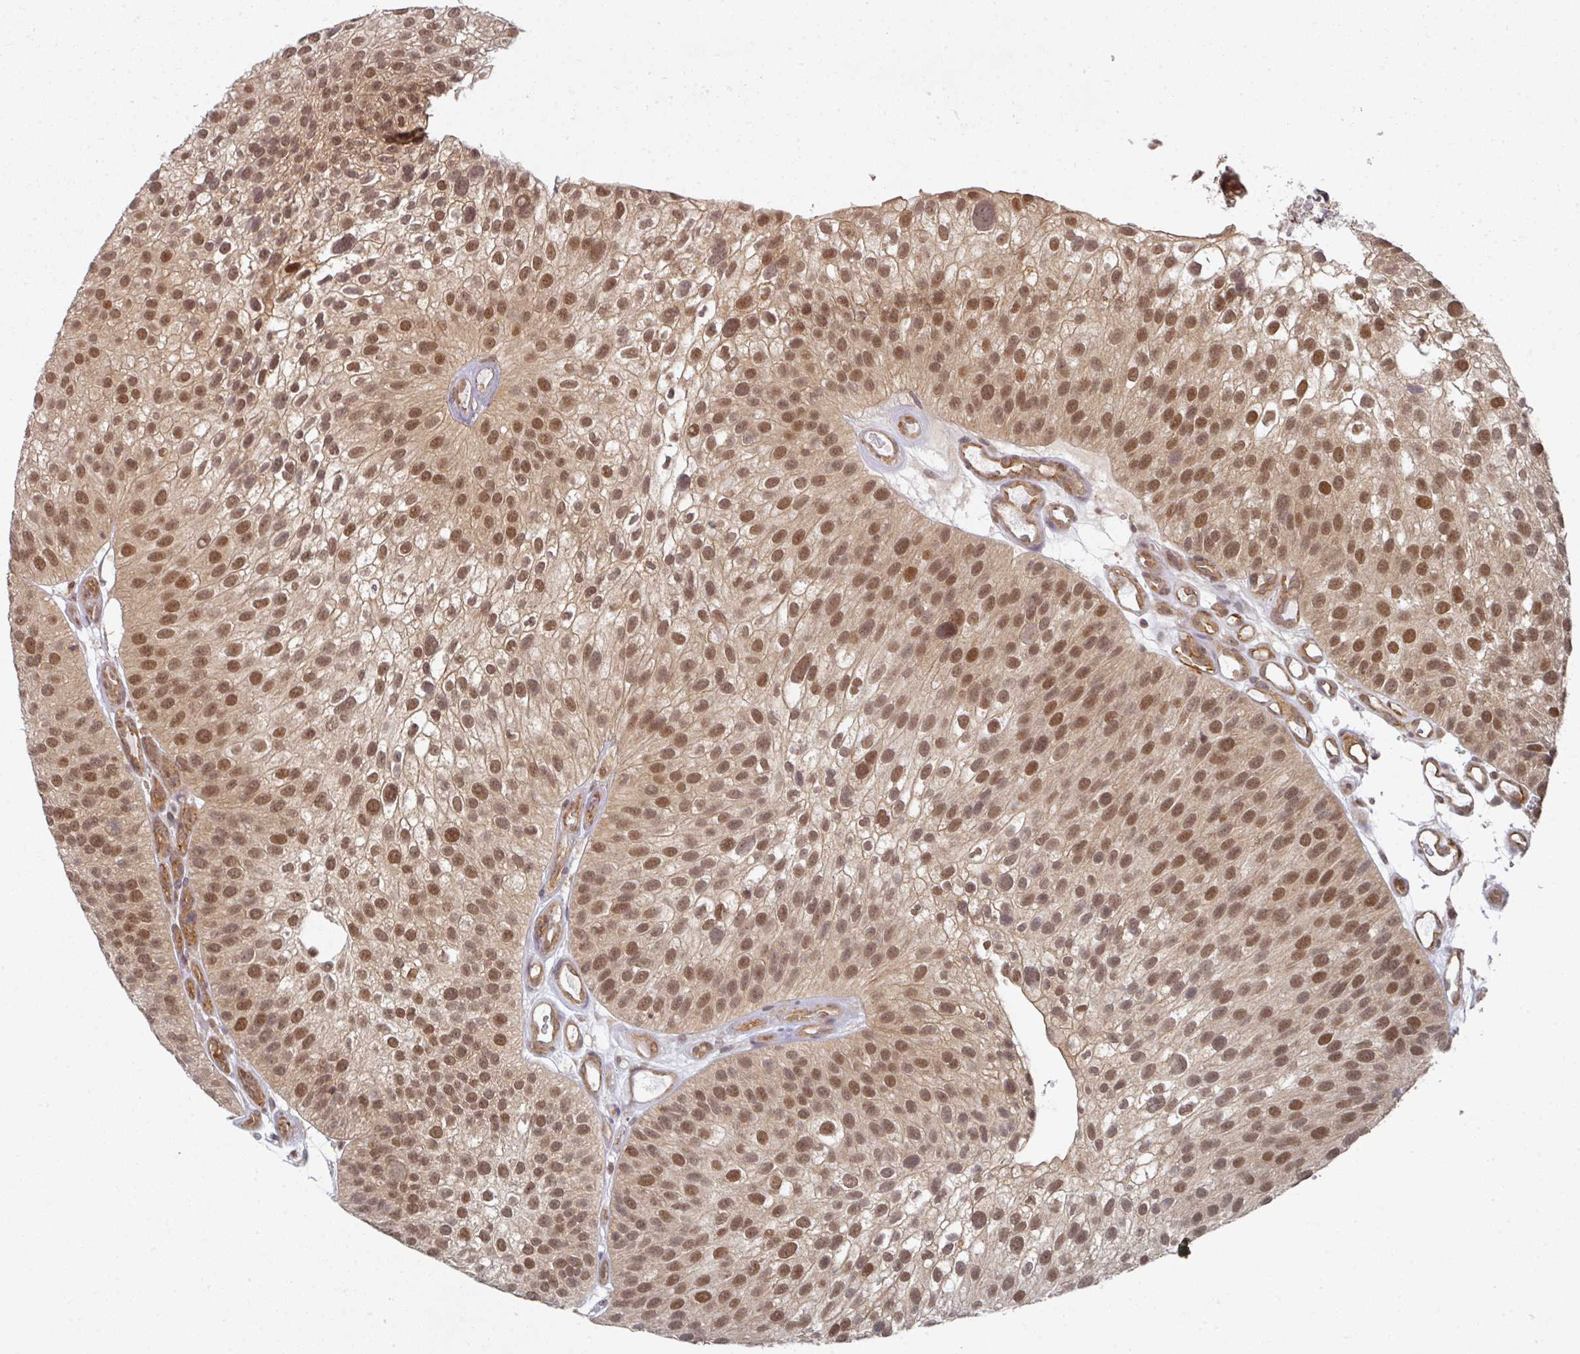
{"staining": {"intensity": "moderate", "quantity": ">75%", "location": "cytoplasmic/membranous,nuclear"}, "tissue": "urothelial cancer", "cell_type": "Tumor cells", "image_type": "cancer", "snomed": [{"axis": "morphology", "description": "Urothelial carcinoma, NOS"}, {"axis": "topography", "description": "Urinary bladder"}], "caption": "The histopathology image displays immunohistochemical staining of transitional cell carcinoma. There is moderate cytoplasmic/membranous and nuclear staining is present in about >75% of tumor cells.", "gene": "PSME3IP1", "patient": {"sex": "male", "age": 87}}